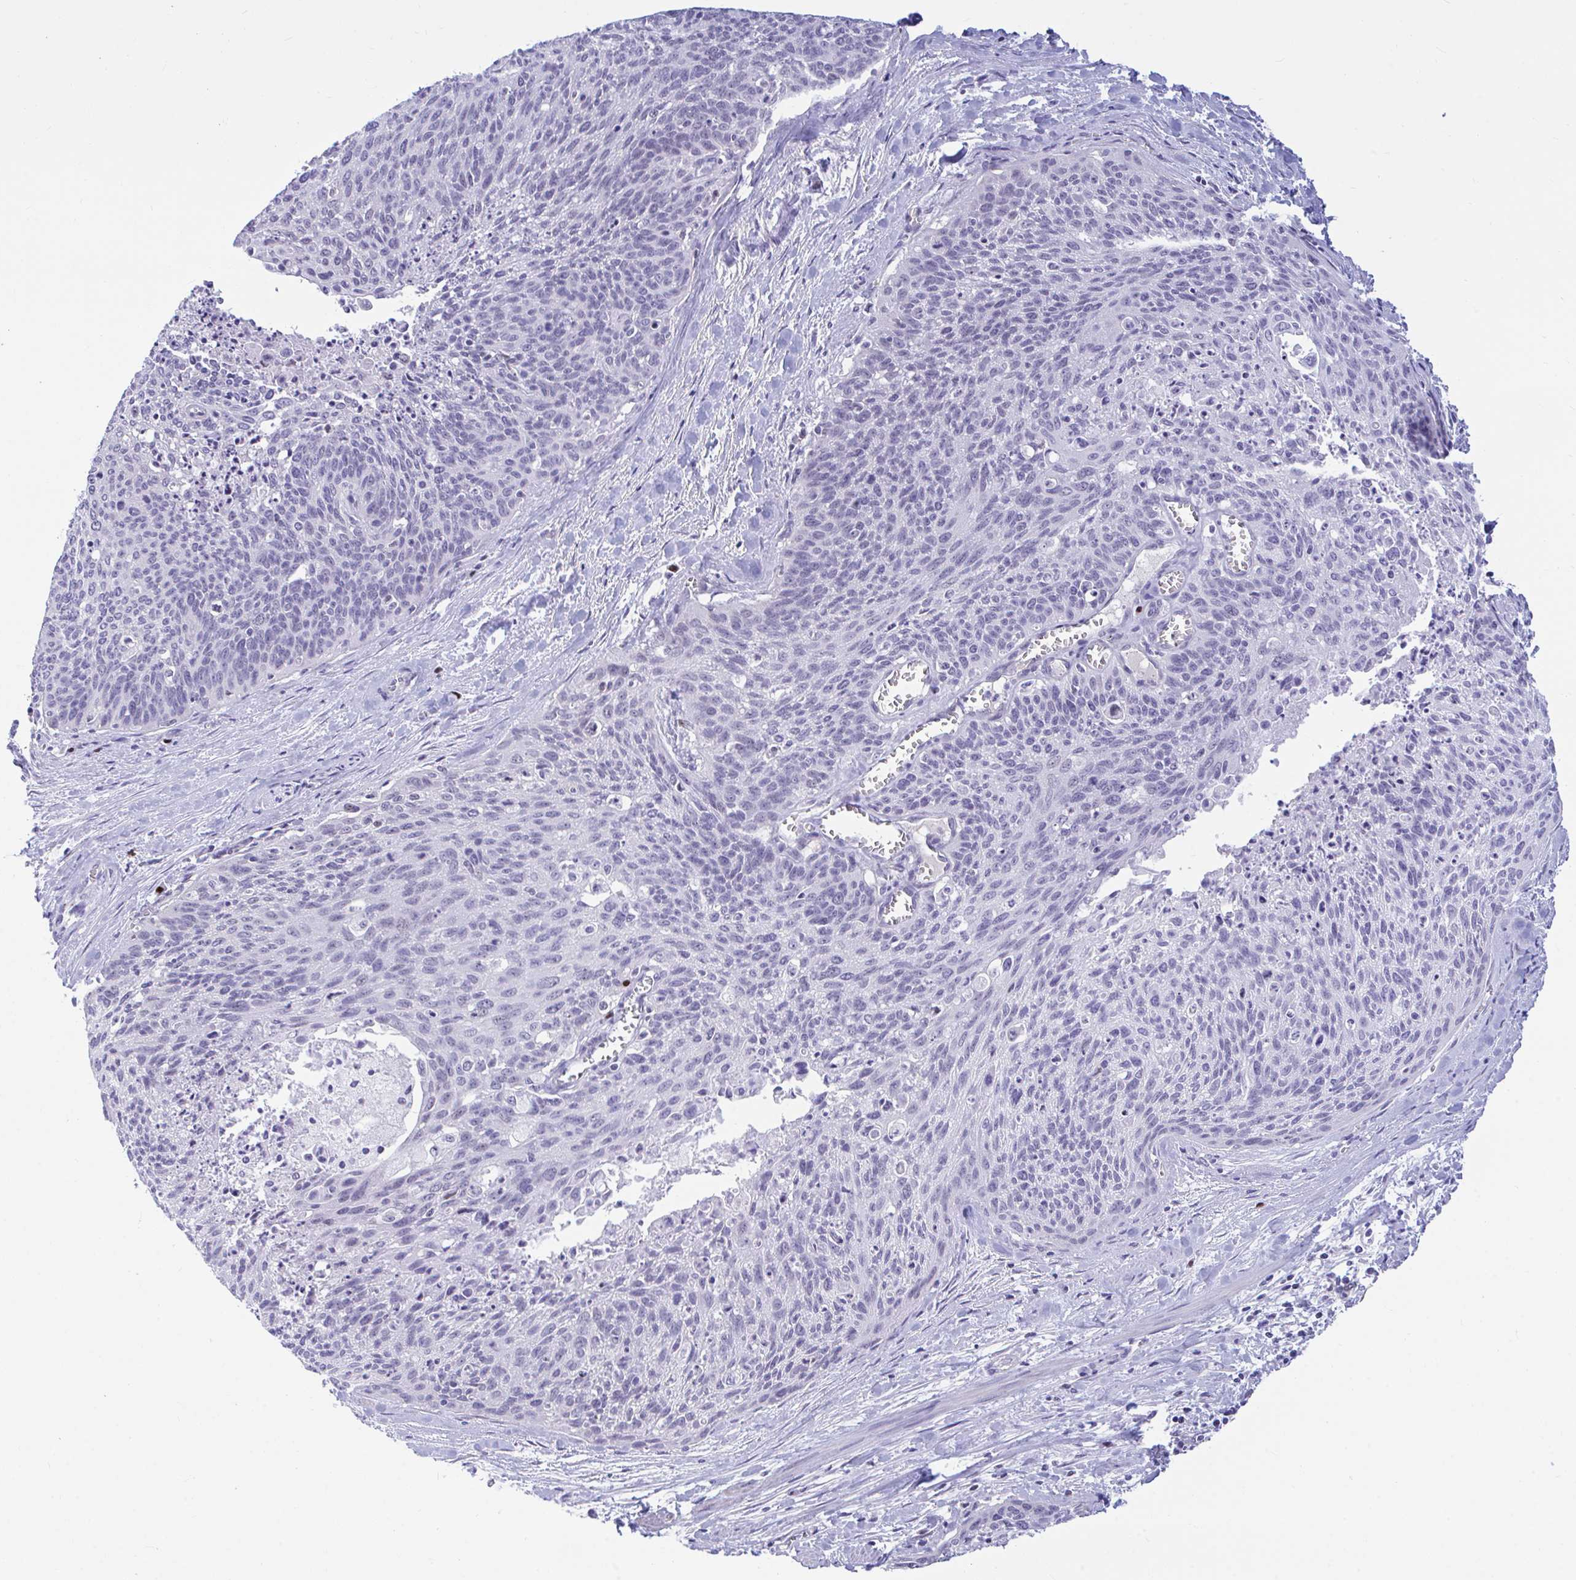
{"staining": {"intensity": "negative", "quantity": "none", "location": "none"}, "tissue": "cervical cancer", "cell_type": "Tumor cells", "image_type": "cancer", "snomed": [{"axis": "morphology", "description": "Squamous cell carcinoma, NOS"}, {"axis": "topography", "description": "Cervix"}], "caption": "Squamous cell carcinoma (cervical) was stained to show a protein in brown. There is no significant staining in tumor cells. (DAB (3,3'-diaminobenzidine) immunohistochemistry (IHC) visualized using brightfield microscopy, high magnification).", "gene": "SLC25A51", "patient": {"sex": "female", "age": 55}}